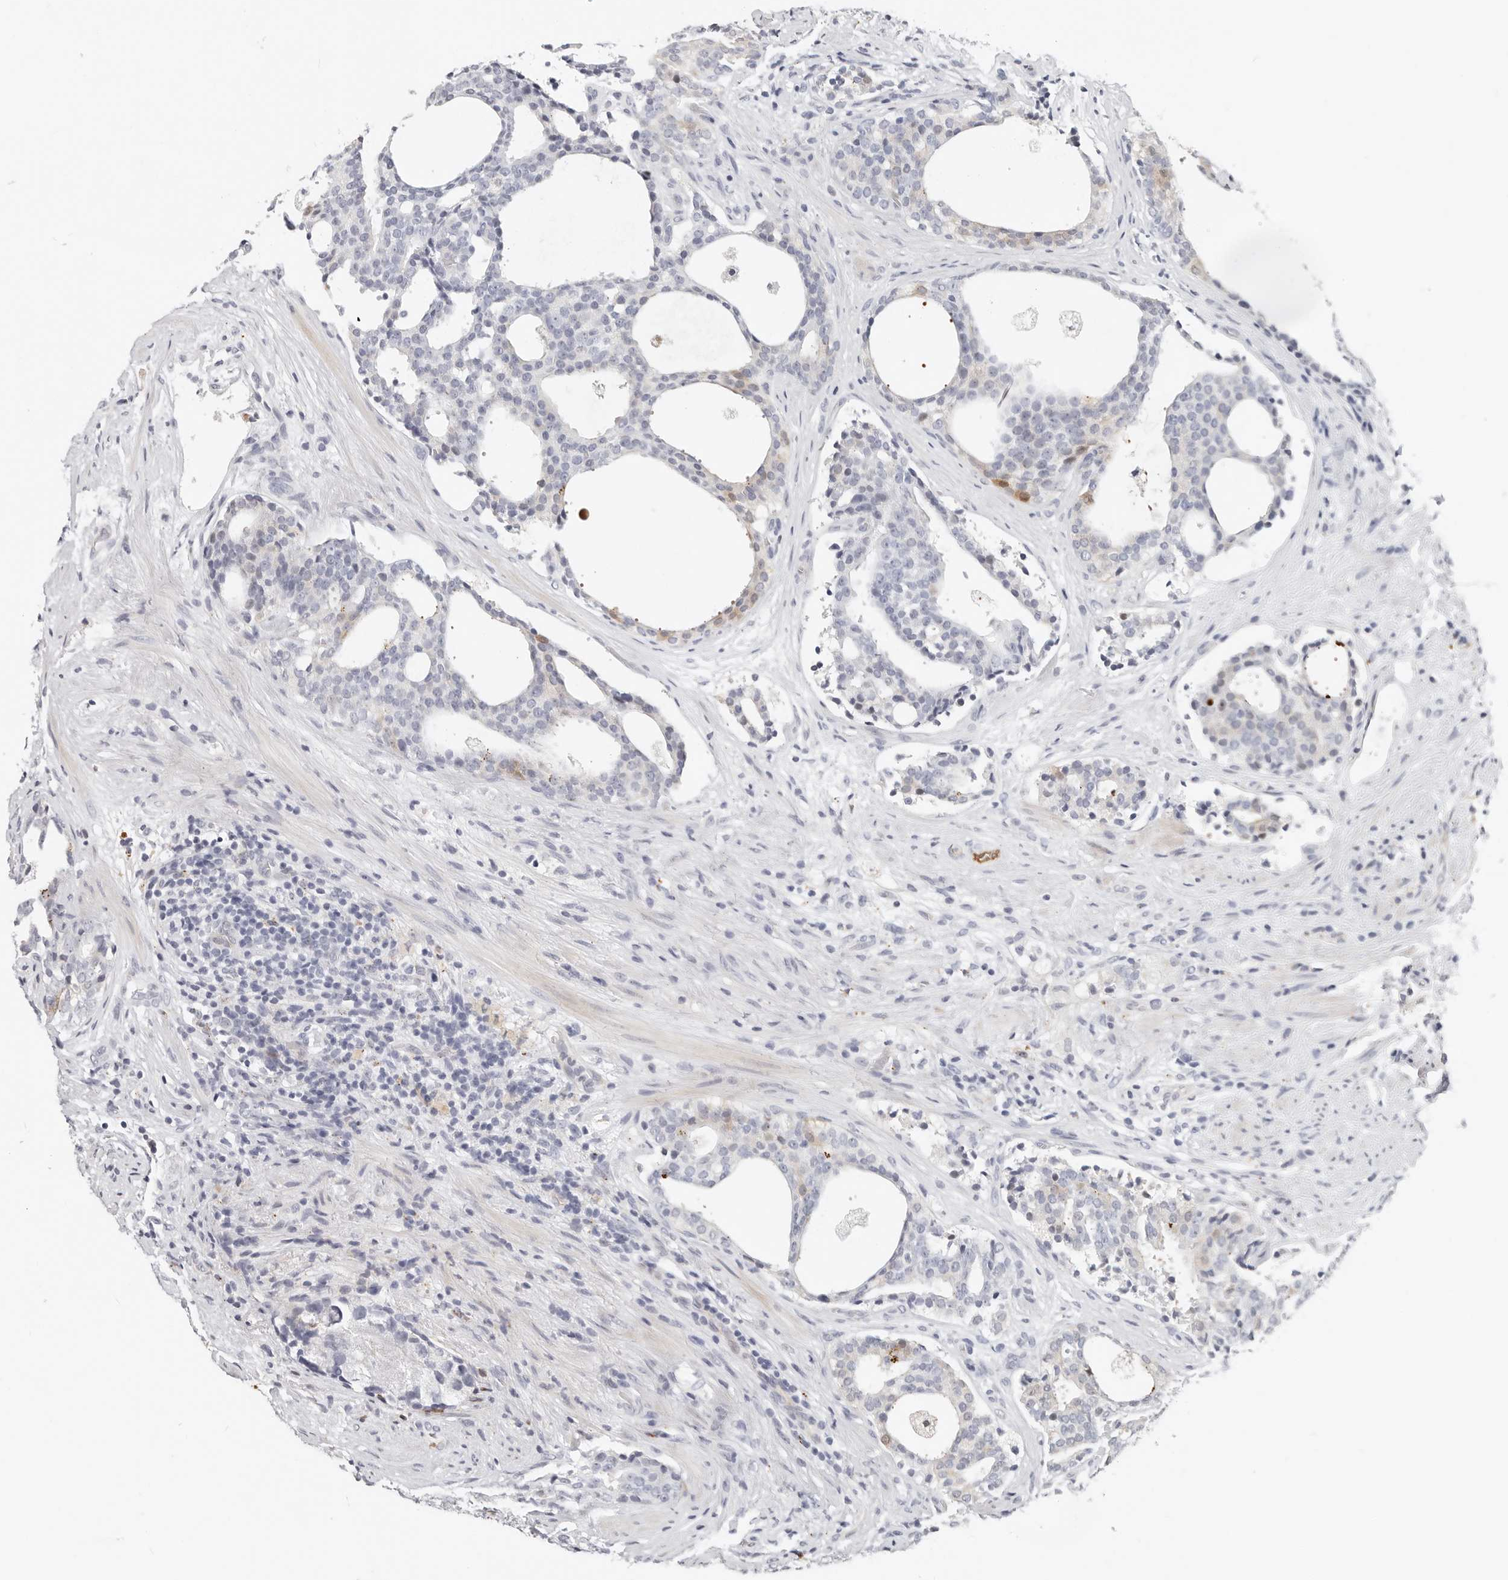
{"staining": {"intensity": "weak", "quantity": "<25%", "location": "cytoplasmic/membranous"}, "tissue": "prostate cancer", "cell_type": "Tumor cells", "image_type": "cancer", "snomed": [{"axis": "morphology", "description": "Adenocarcinoma, High grade"}, {"axis": "topography", "description": "Prostate"}], "caption": "This is an immunohistochemistry (IHC) histopathology image of human prostate cancer. There is no positivity in tumor cells.", "gene": "ZRANB1", "patient": {"sex": "male", "age": 56}}